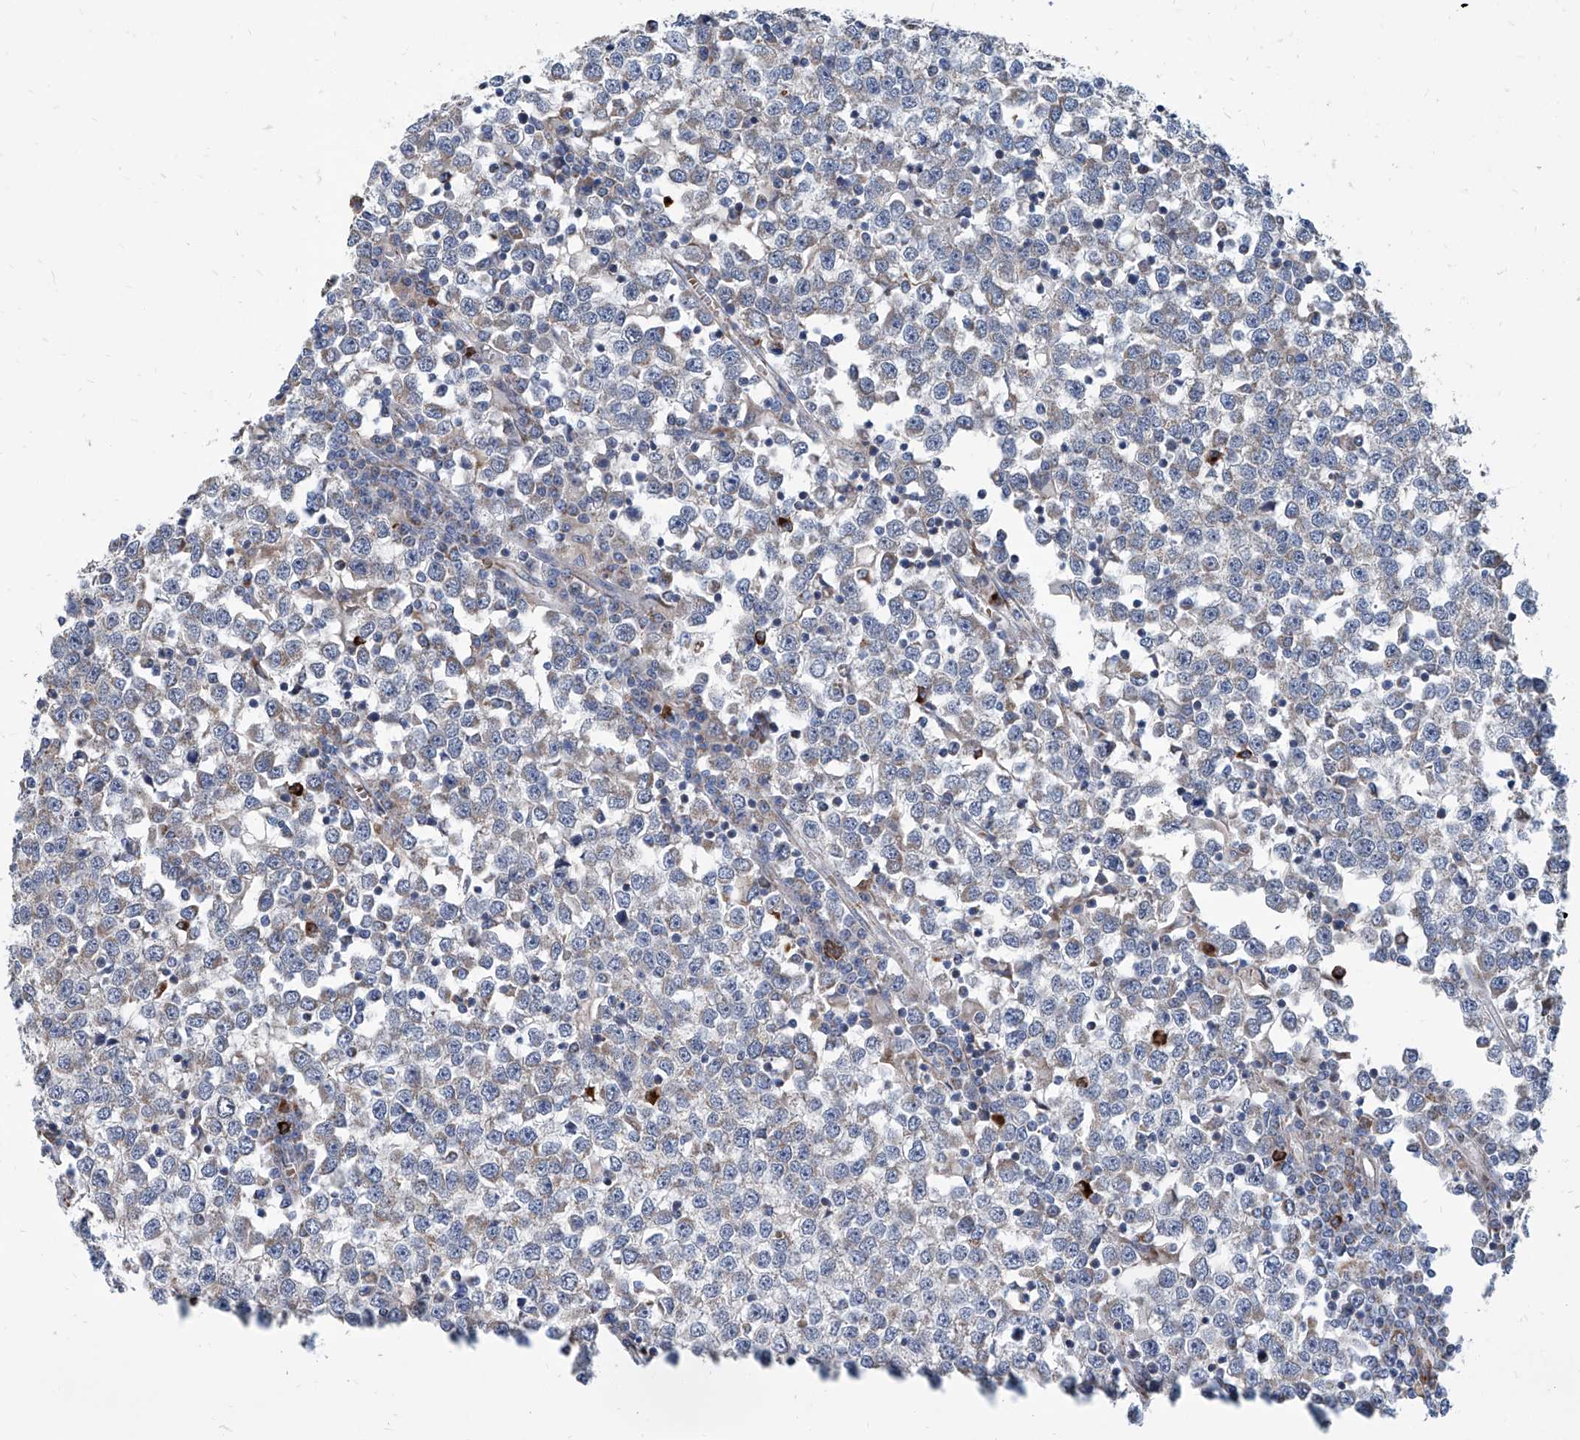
{"staining": {"intensity": "weak", "quantity": "<25%", "location": "cytoplasmic/membranous"}, "tissue": "testis cancer", "cell_type": "Tumor cells", "image_type": "cancer", "snomed": [{"axis": "morphology", "description": "Seminoma, NOS"}, {"axis": "topography", "description": "Testis"}], "caption": "IHC histopathology image of human testis seminoma stained for a protein (brown), which demonstrates no expression in tumor cells.", "gene": "USP48", "patient": {"sex": "male", "age": 65}}